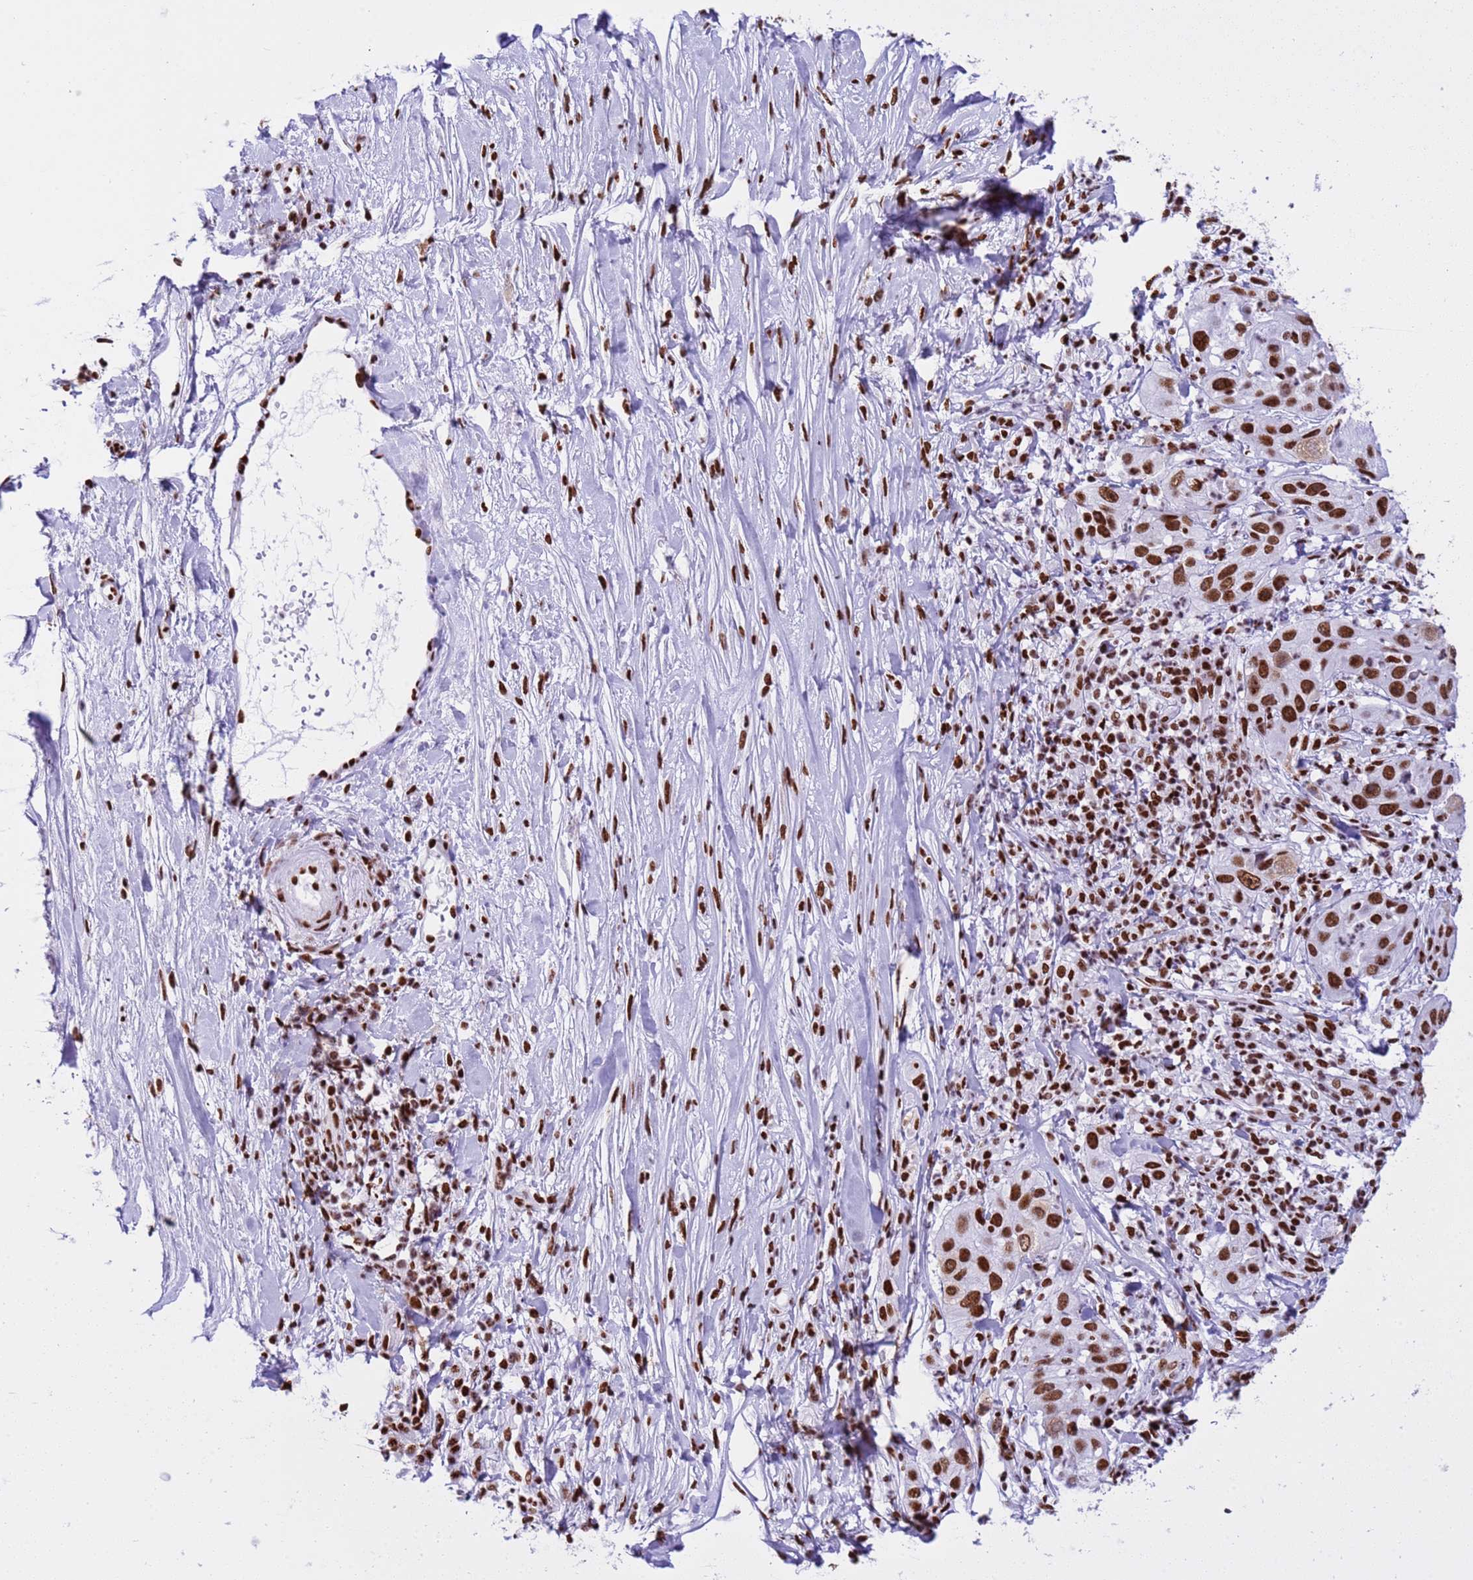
{"staining": {"intensity": "moderate", "quantity": ">75%", "location": "nuclear"}, "tissue": "skin cancer", "cell_type": "Tumor cells", "image_type": "cancer", "snomed": [{"axis": "morphology", "description": "Squamous cell carcinoma, NOS"}, {"axis": "topography", "description": "Skin"}], "caption": "Immunohistochemistry (IHC) micrograph of neoplastic tissue: skin squamous cell carcinoma stained using immunohistochemistry (IHC) demonstrates medium levels of moderate protein expression localized specifically in the nuclear of tumor cells, appearing as a nuclear brown color.", "gene": "RALY", "patient": {"sex": "female", "age": 44}}